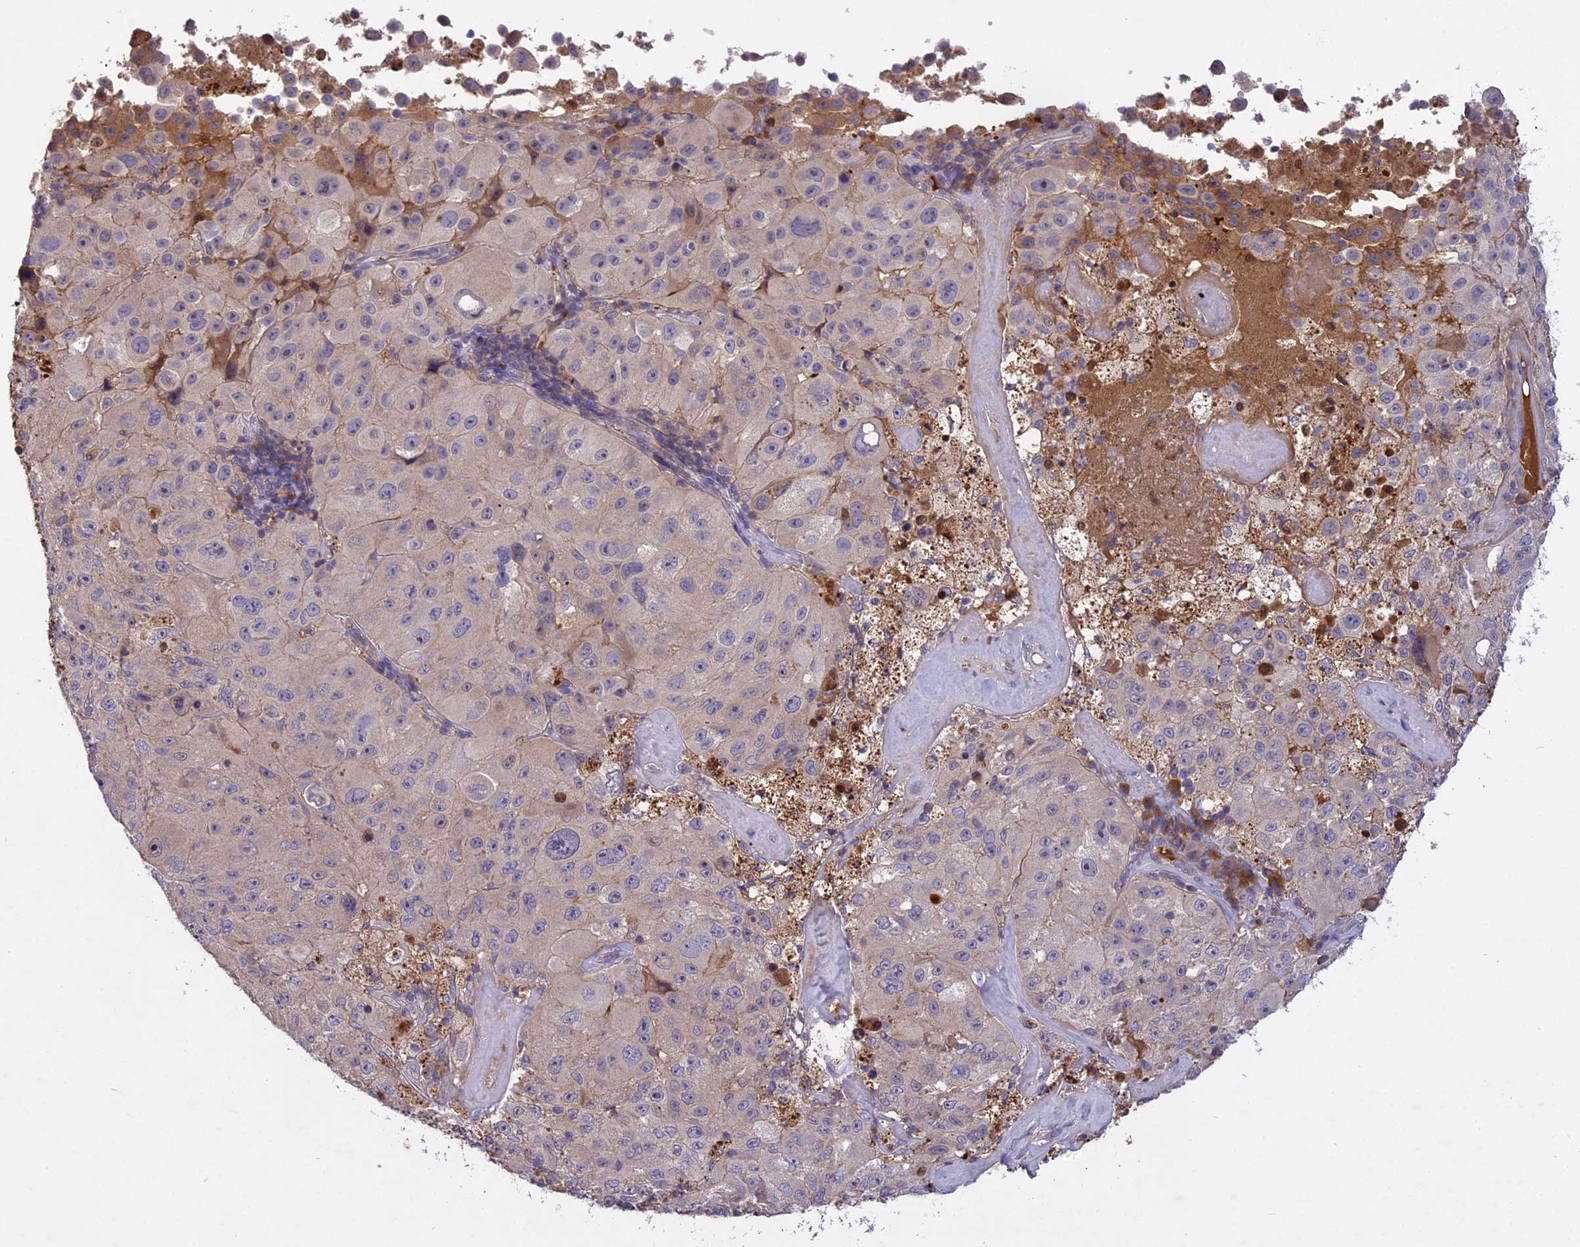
{"staining": {"intensity": "weak", "quantity": "<25%", "location": "cytoplasmic/membranous"}, "tissue": "melanoma", "cell_type": "Tumor cells", "image_type": "cancer", "snomed": [{"axis": "morphology", "description": "Malignant melanoma, Metastatic site"}, {"axis": "topography", "description": "Lymph node"}], "caption": "Protein analysis of melanoma exhibits no significant positivity in tumor cells. The staining is performed using DAB brown chromogen with nuclei counter-stained in using hematoxylin.", "gene": "ADO", "patient": {"sex": "male", "age": 62}}